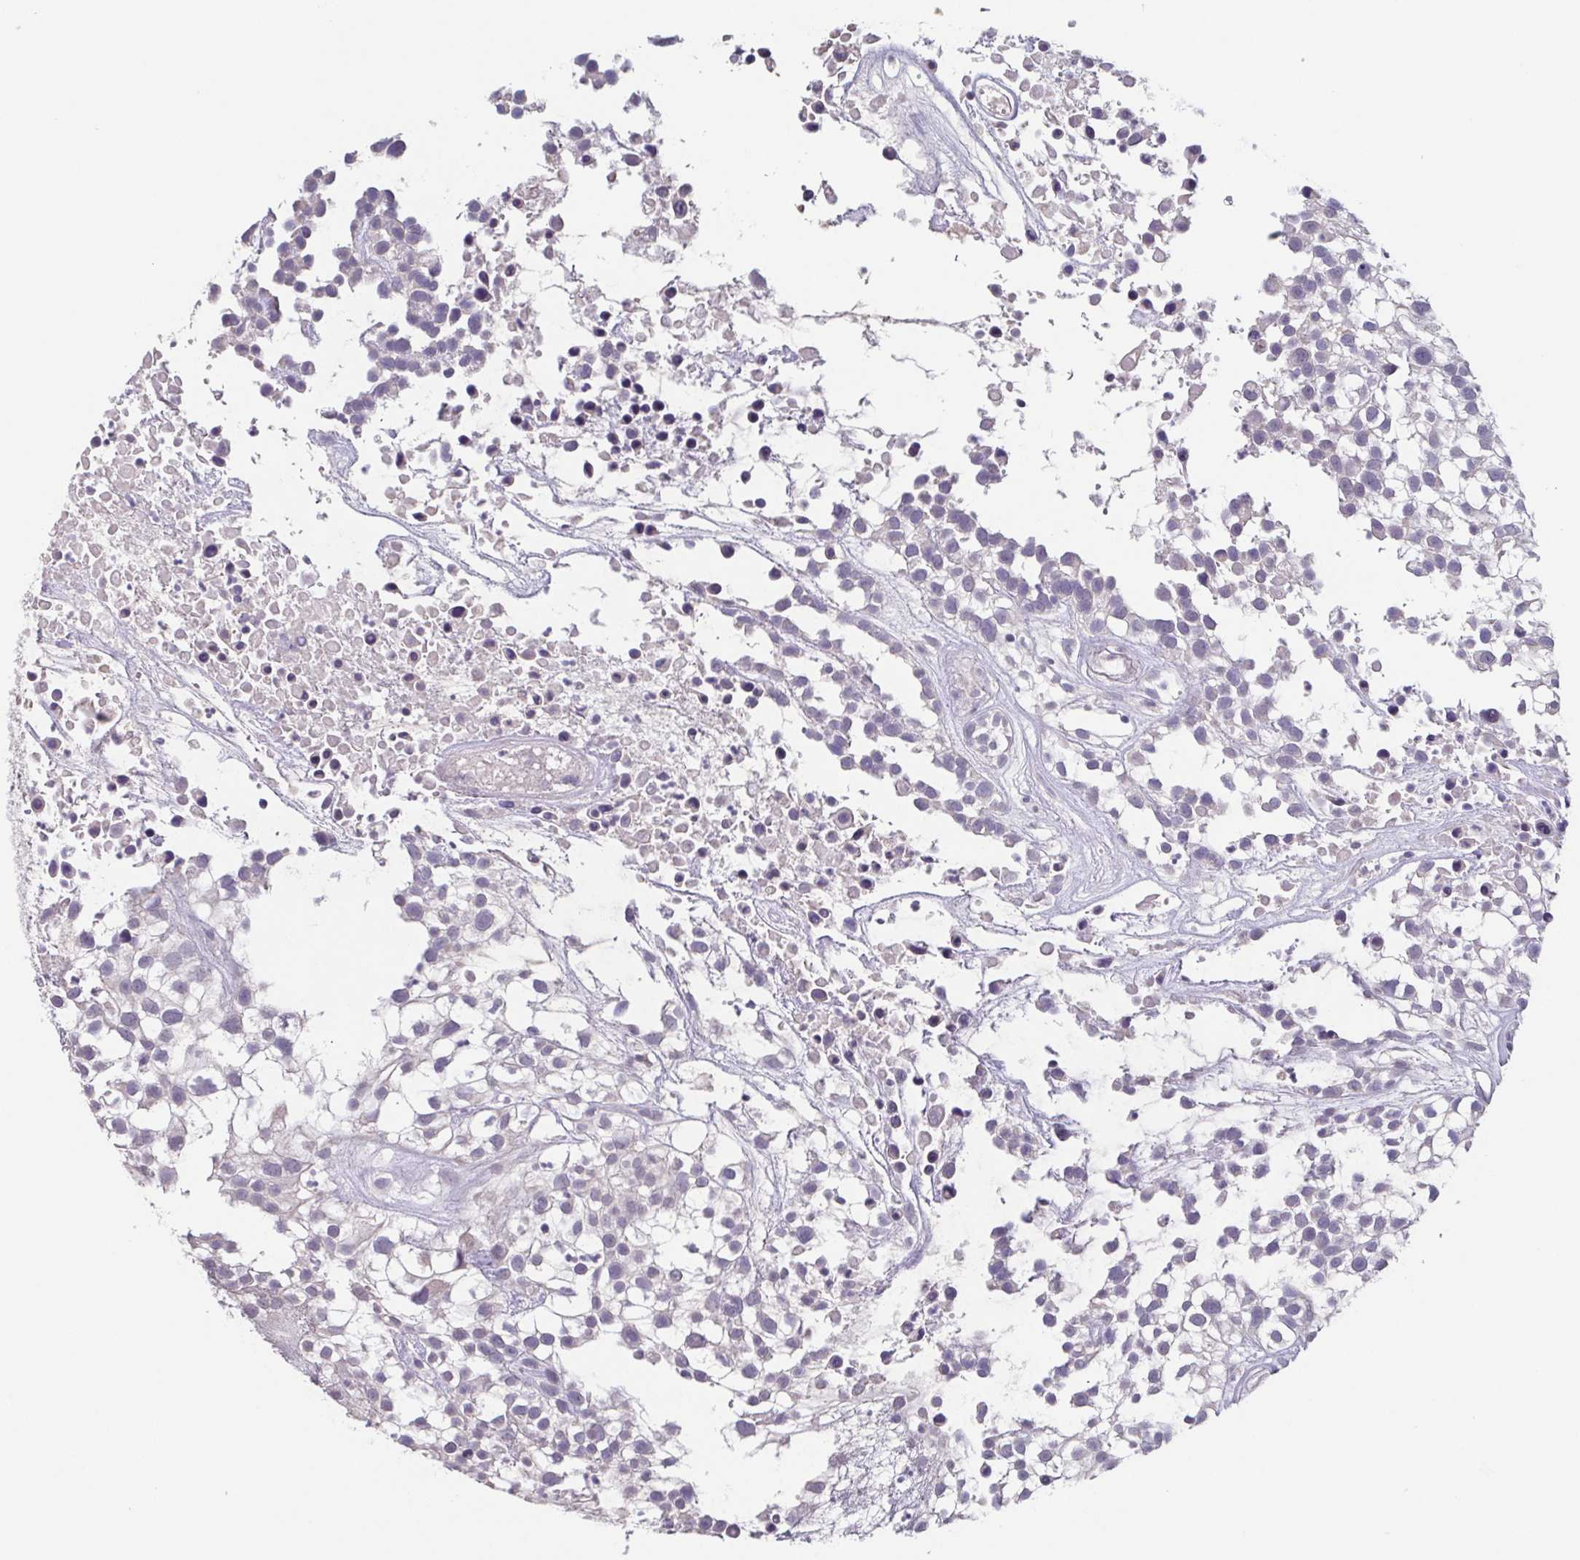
{"staining": {"intensity": "negative", "quantity": "none", "location": "none"}, "tissue": "urothelial cancer", "cell_type": "Tumor cells", "image_type": "cancer", "snomed": [{"axis": "morphology", "description": "Urothelial carcinoma, High grade"}, {"axis": "topography", "description": "Urinary bladder"}], "caption": "A micrograph of urothelial cancer stained for a protein exhibits no brown staining in tumor cells.", "gene": "GHRL", "patient": {"sex": "male", "age": 56}}